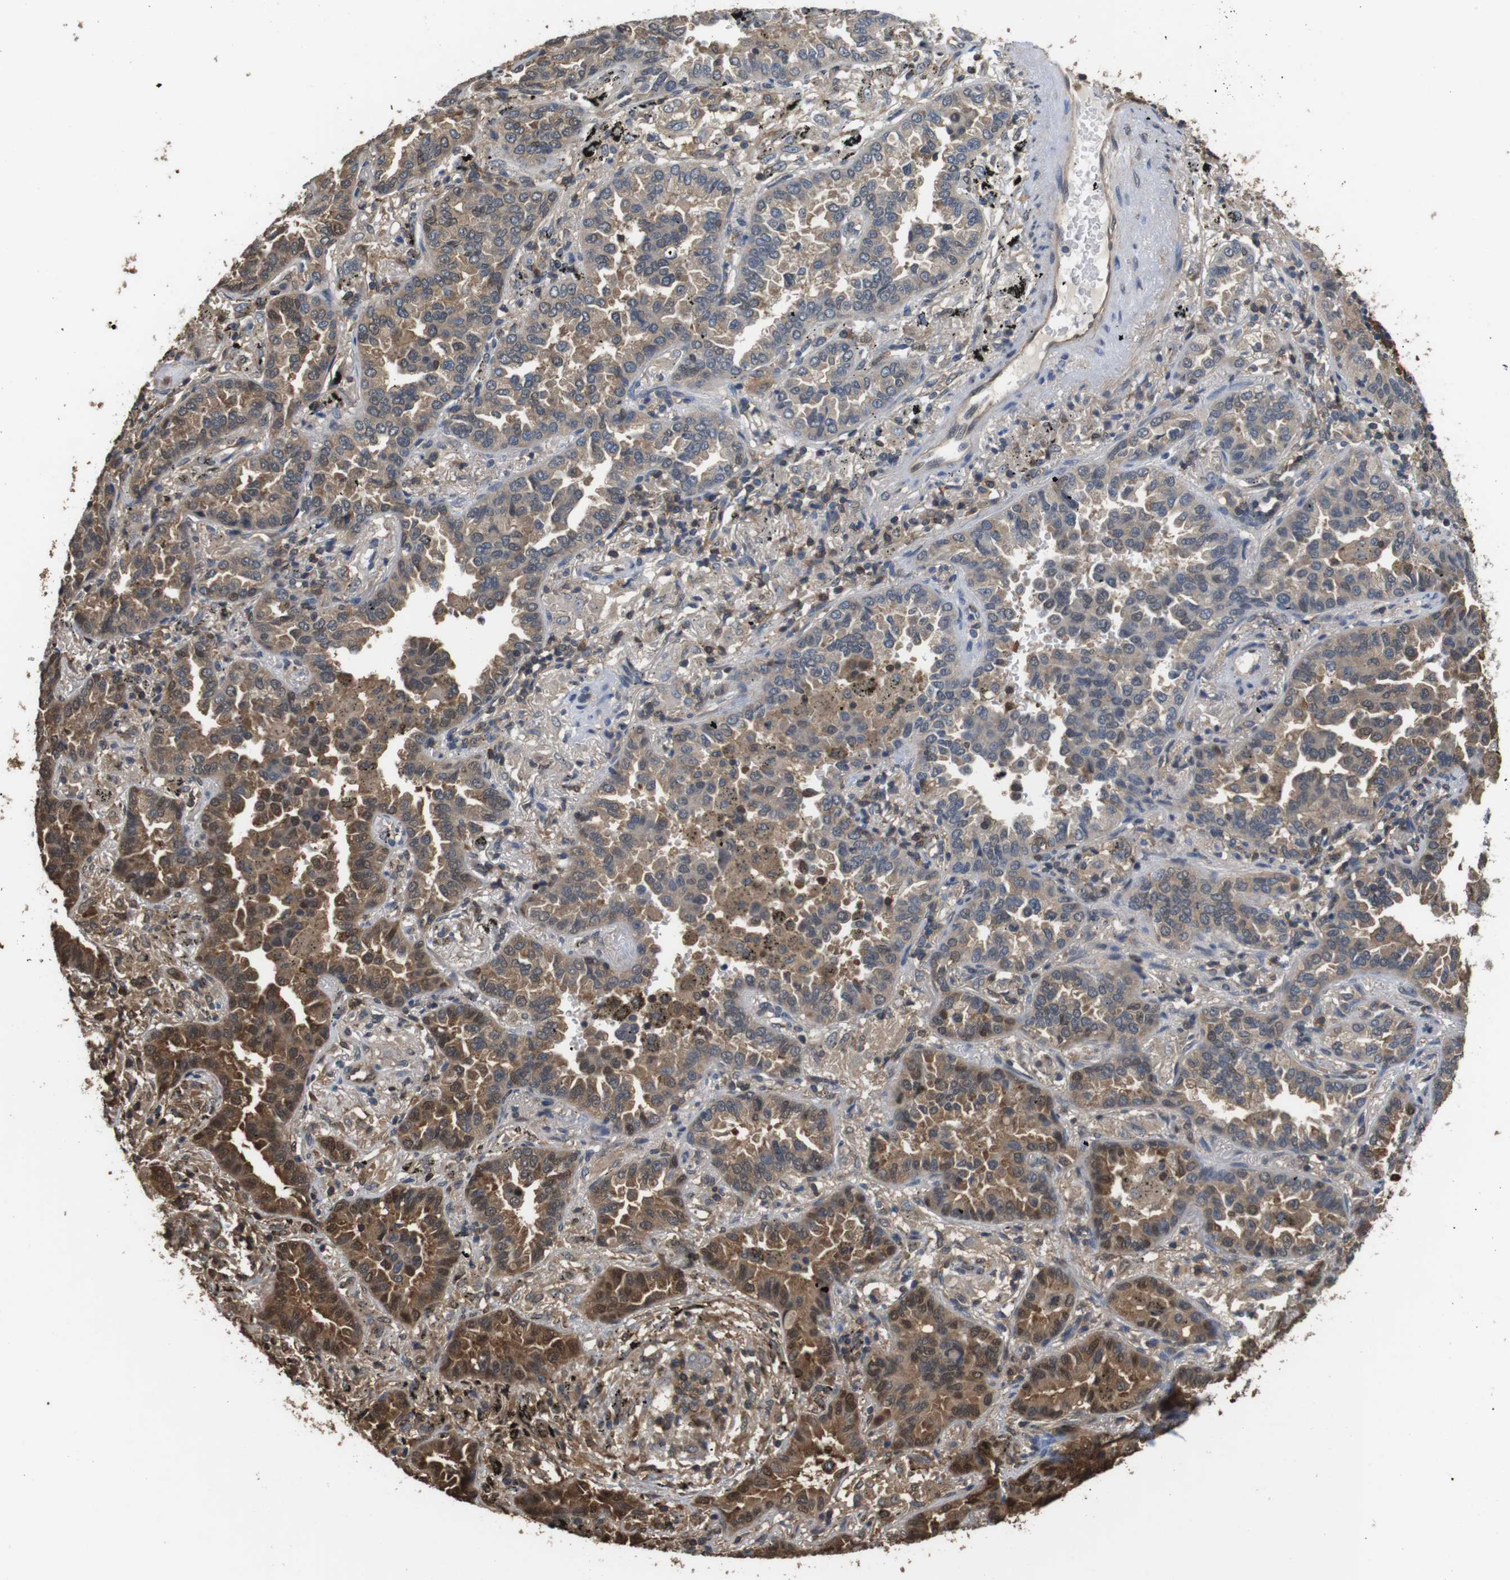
{"staining": {"intensity": "moderate", "quantity": "25%-75%", "location": "cytoplasmic/membranous,nuclear"}, "tissue": "lung cancer", "cell_type": "Tumor cells", "image_type": "cancer", "snomed": [{"axis": "morphology", "description": "Normal tissue, NOS"}, {"axis": "morphology", "description": "Adenocarcinoma, NOS"}, {"axis": "topography", "description": "Lung"}], "caption": "Protein expression by immunohistochemistry demonstrates moderate cytoplasmic/membranous and nuclear staining in approximately 25%-75% of tumor cells in lung cancer.", "gene": "LDHA", "patient": {"sex": "male", "age": 59}}